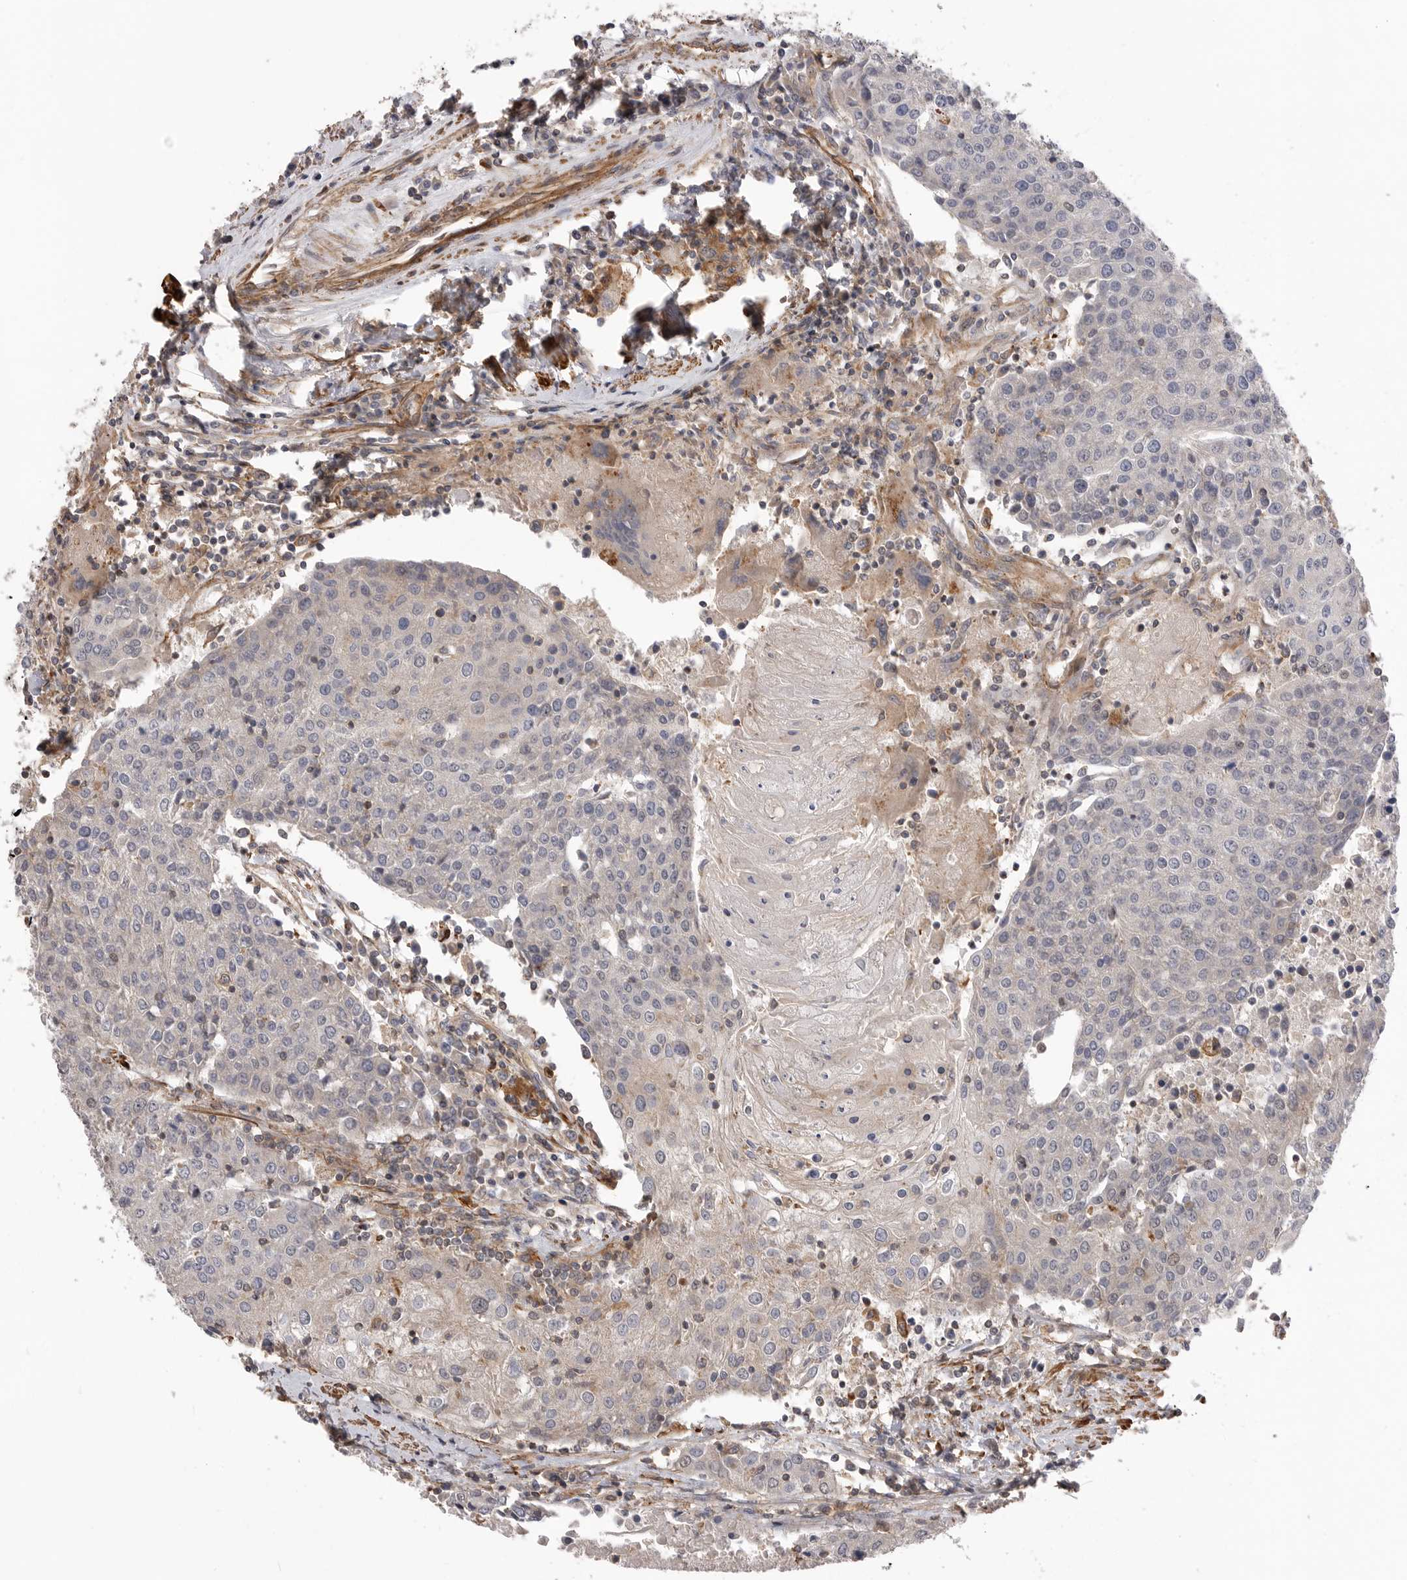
{"staining": {"intensity": "negative", "quantity": "none", "location": "none"}, "tissue": "urothelial cancer", "cell_type": "Tumor cells", "image_type": "cancer", "snomed": [{"axis": "morphology", "description": "Urothelial carcinoma, High grade"}, {"axis": "topography", "description": "Urinary bladder"}], "caption": "An immunohistochemistry (IHC) image of high-grade urothelial carcinoma is shown. There is no staining in tumor cells of high-grade urothelial carcinoma.", "gene": "TRIM56", "patient": {"sex": "female", "age": 85}}